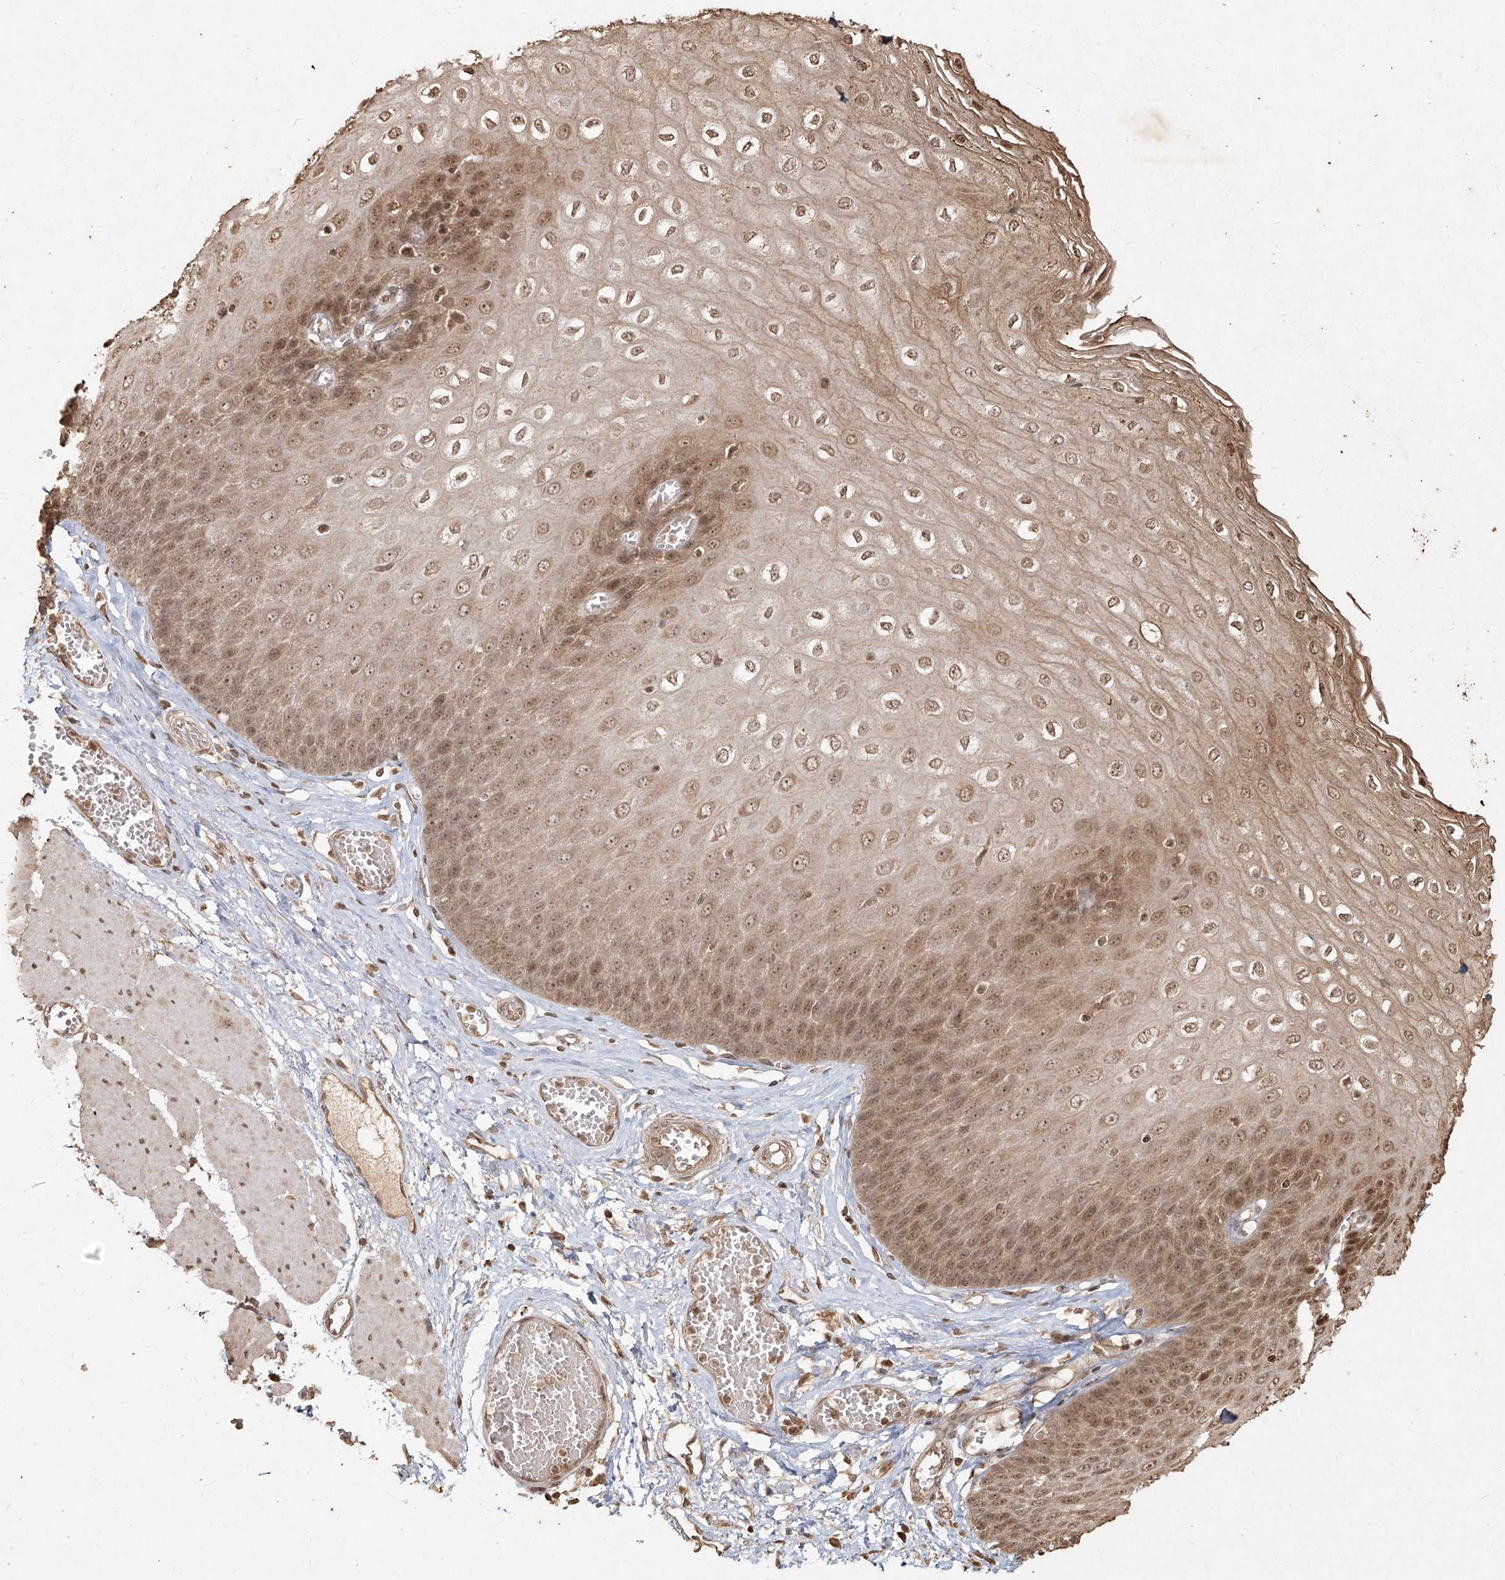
{"staining": {"intensity": "moderate", "quantity": ">75%", "location": "cytoplasmic/membranous,nuclear"}, "tissue": "esophagus", "cell_type": "Squamous epithelial cells", "image_type": "normal", "snomed": [{"axis": "morphology", "description": "Normal tissue, NOS"}, {"axis": "topography", "description": "Esophagus"}], "caption": "Squamous epithelial cells display medium levels of moderate cytoplasmic/membranous,nuclear positivity in approximately >75% of cells in unremarkable esophagus.", "gene": "UBE2K", "patient": {"sex": "male", "age": 60}}